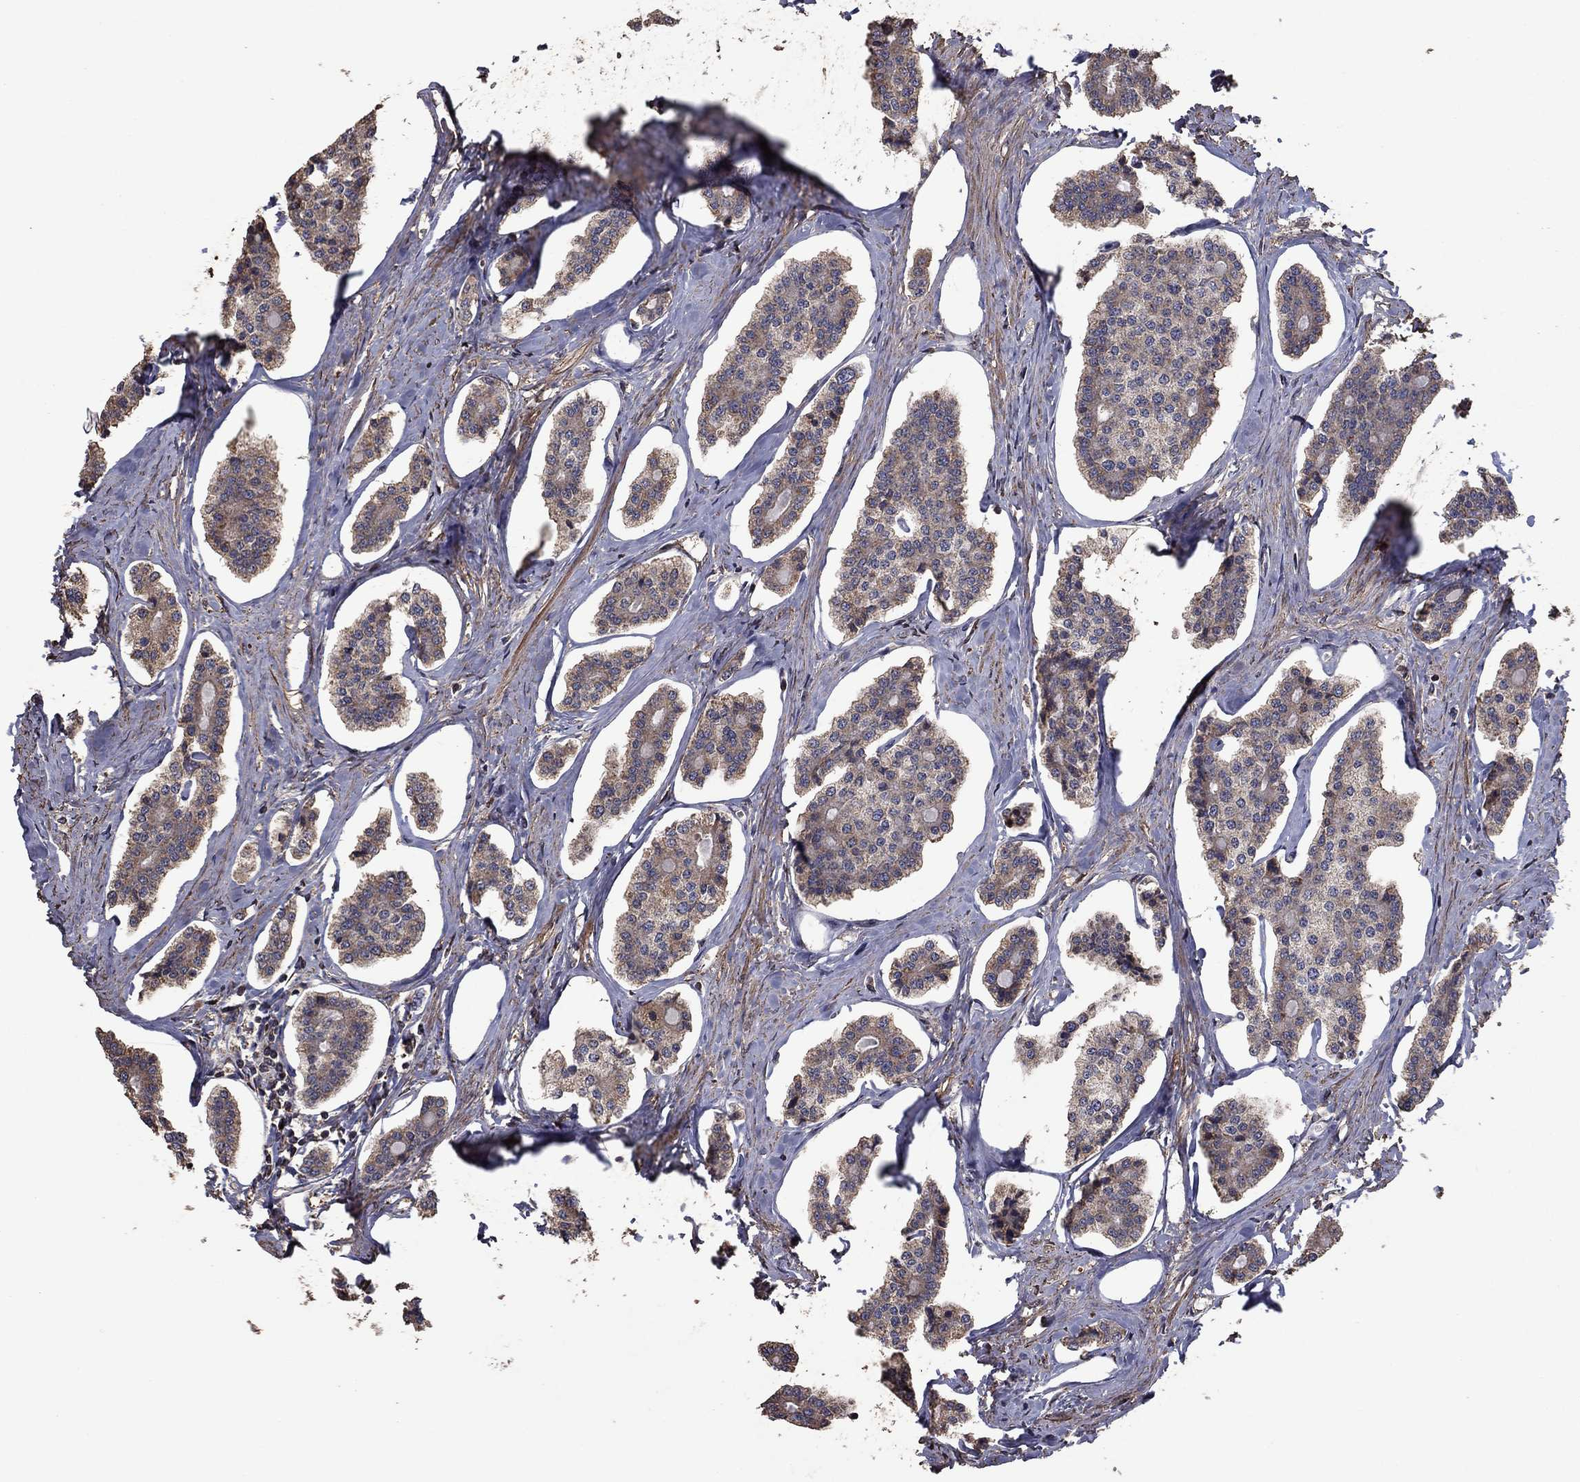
{"staining": {"intensity": "weak", "quantity": ">75%", "location": "cytoplasmic/membranous"}, "tissue": "carcinoid", "cell_type": "Tumor cells", "image_type": "cancer", "snomed": [{"axis": "morphology", "description": "Carcinoid, malignant, NOS"}, {"axis": "topography", "description": "Small intestine"}], "caption": "Protein staining of carcinoid tissue displays weak cytoplasmic/membranous staining in approximately >75% of tumor cells.", "gene": "FLT4", "patient": {"sex": "female", "age": 65}}